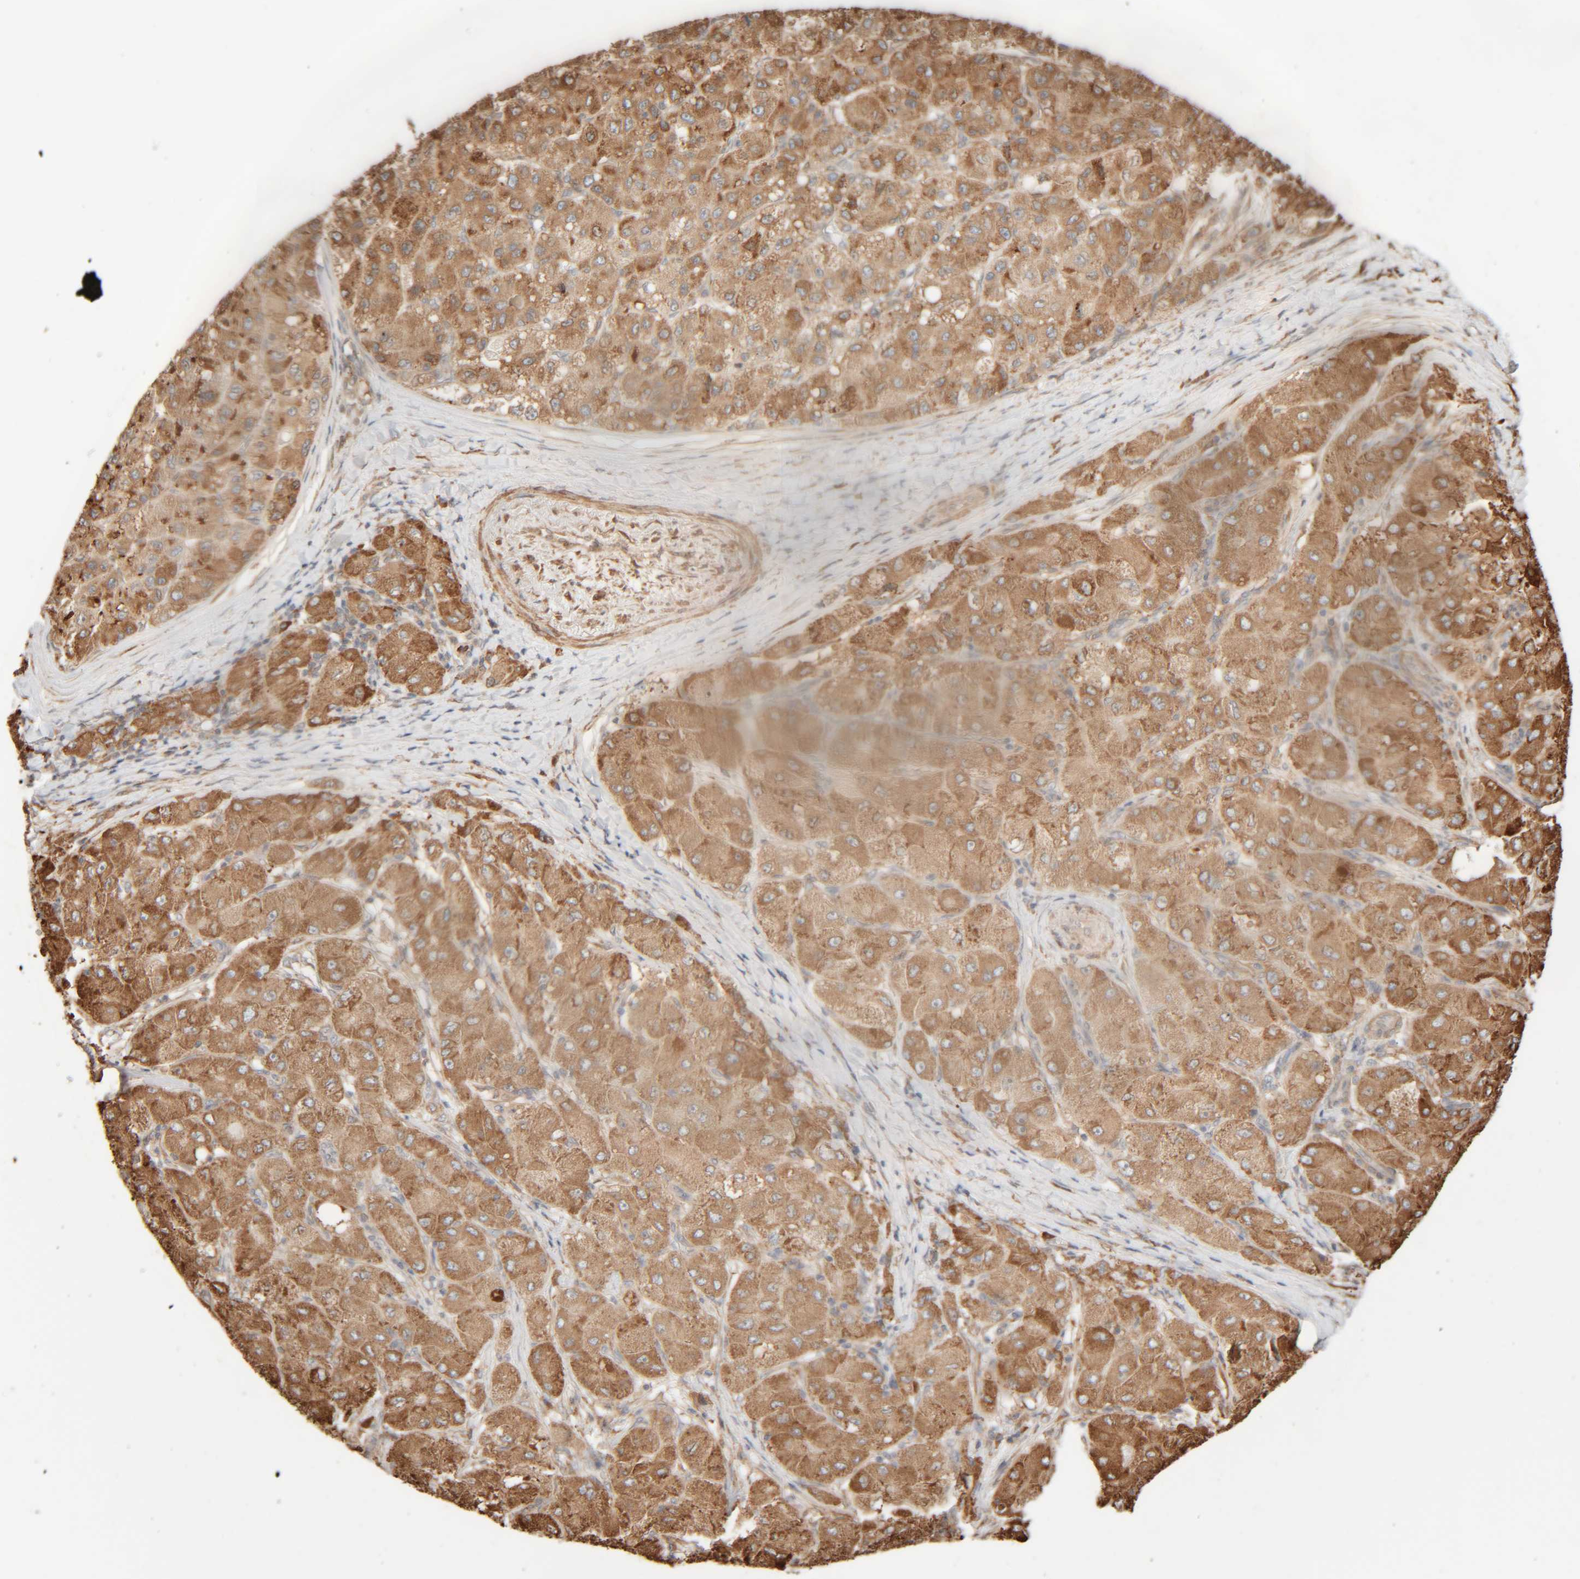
{"staining": {"intensity": "moderate", "quantity": ">75%", "location": "cytoplasmic/membranous"}, "tissue": "liver cancer", "cell_type": "Tumor cells", "image_type": "cancer", "snomed": [{"axis": "morphology", "description": "Carcinoma, Hepatocellular, NOS"}, {"axis": "topography", "description": "Liver"}], "caption": "An image of human liver cancer stained for a protein shows moderate cytoplasmic/membranous brown staining in tumor cells. (brown staining indicates protein expression, while blue staining denotes nuclei).", "gene": "INTS1", "patient": {"sex": "male", "age": 80}}